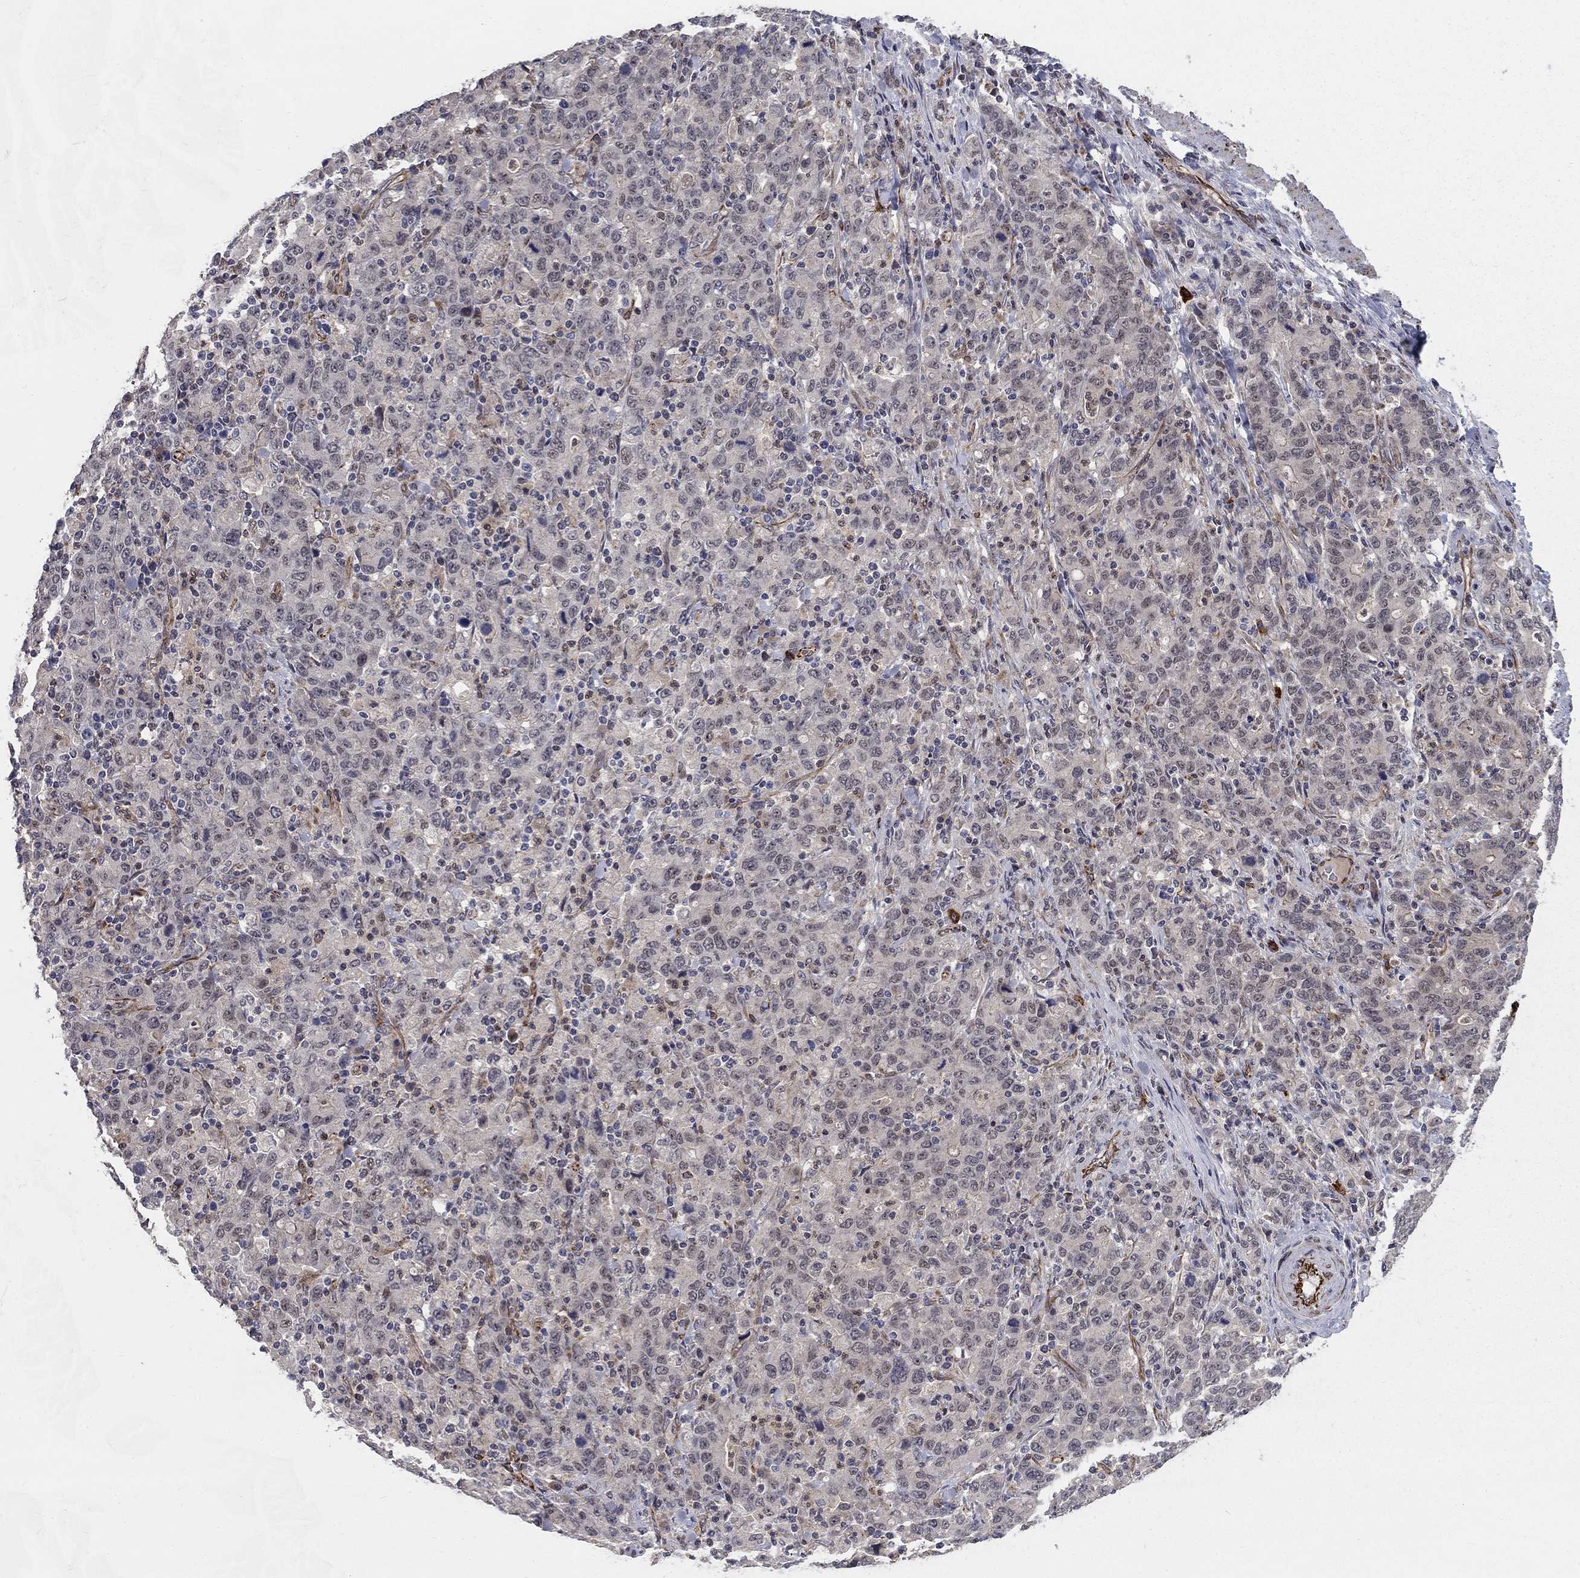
{"staining": {"intensity": "weak", "quantity": "<25%", "location": "nuclear"}, "tissue": "stomach cancer", "cell_type": "Tumor cells", "image_type": "cancer", "snomed": [{"axis": "morphology", "description": "Adenocarcinoma, NOS"}, {"axis": "topography", "description": "Stomach, upper"}], "caption": "An immunohistochemistry micrograph of stomach adenocarcinoma is shown. There is no staining in tumor cells of stomach adenocarcinoma.", "gene": "MSRA", "patient": {"sex": "male", "age": 69}}